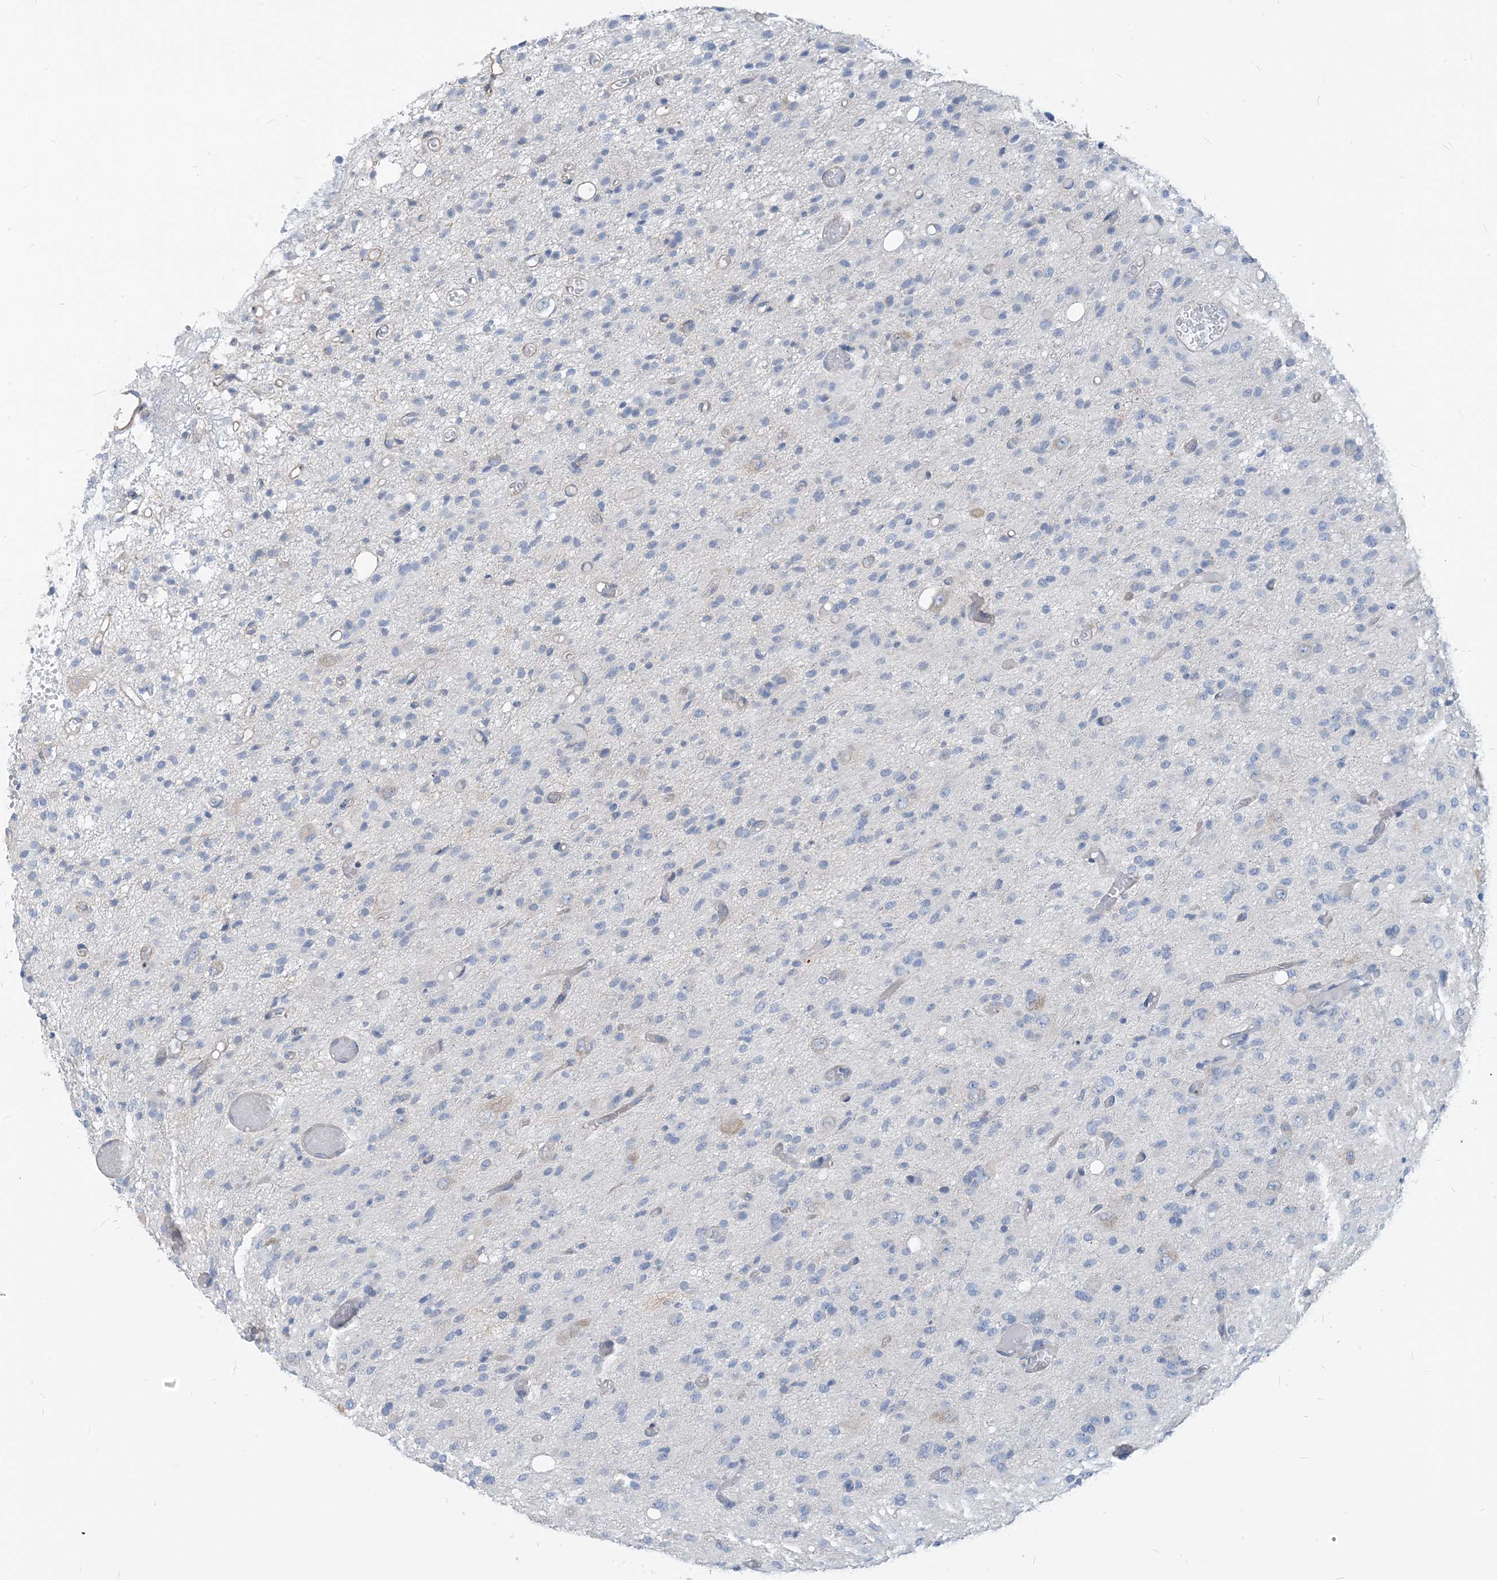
{"staining": {"intensity": "negative", "quantity": "none", "location": "none"}, "tissue": "glioma", "cell_type": "Tumor cells", "image_type": "cancer", "snomed": [{"axis": "morphology", "description": "Glioma, malignant, High grade"}, {"axis": "topography", "description": "Brain"}], "caption": "An immunohistochemistry (IHC) image of malignant glioma (high-grade) is shown. There is no staining in tumor cells of malignant glioma (high-grade).", "gene": "PLEKHA3", "patient": {"sex": "female", "age": 59}}